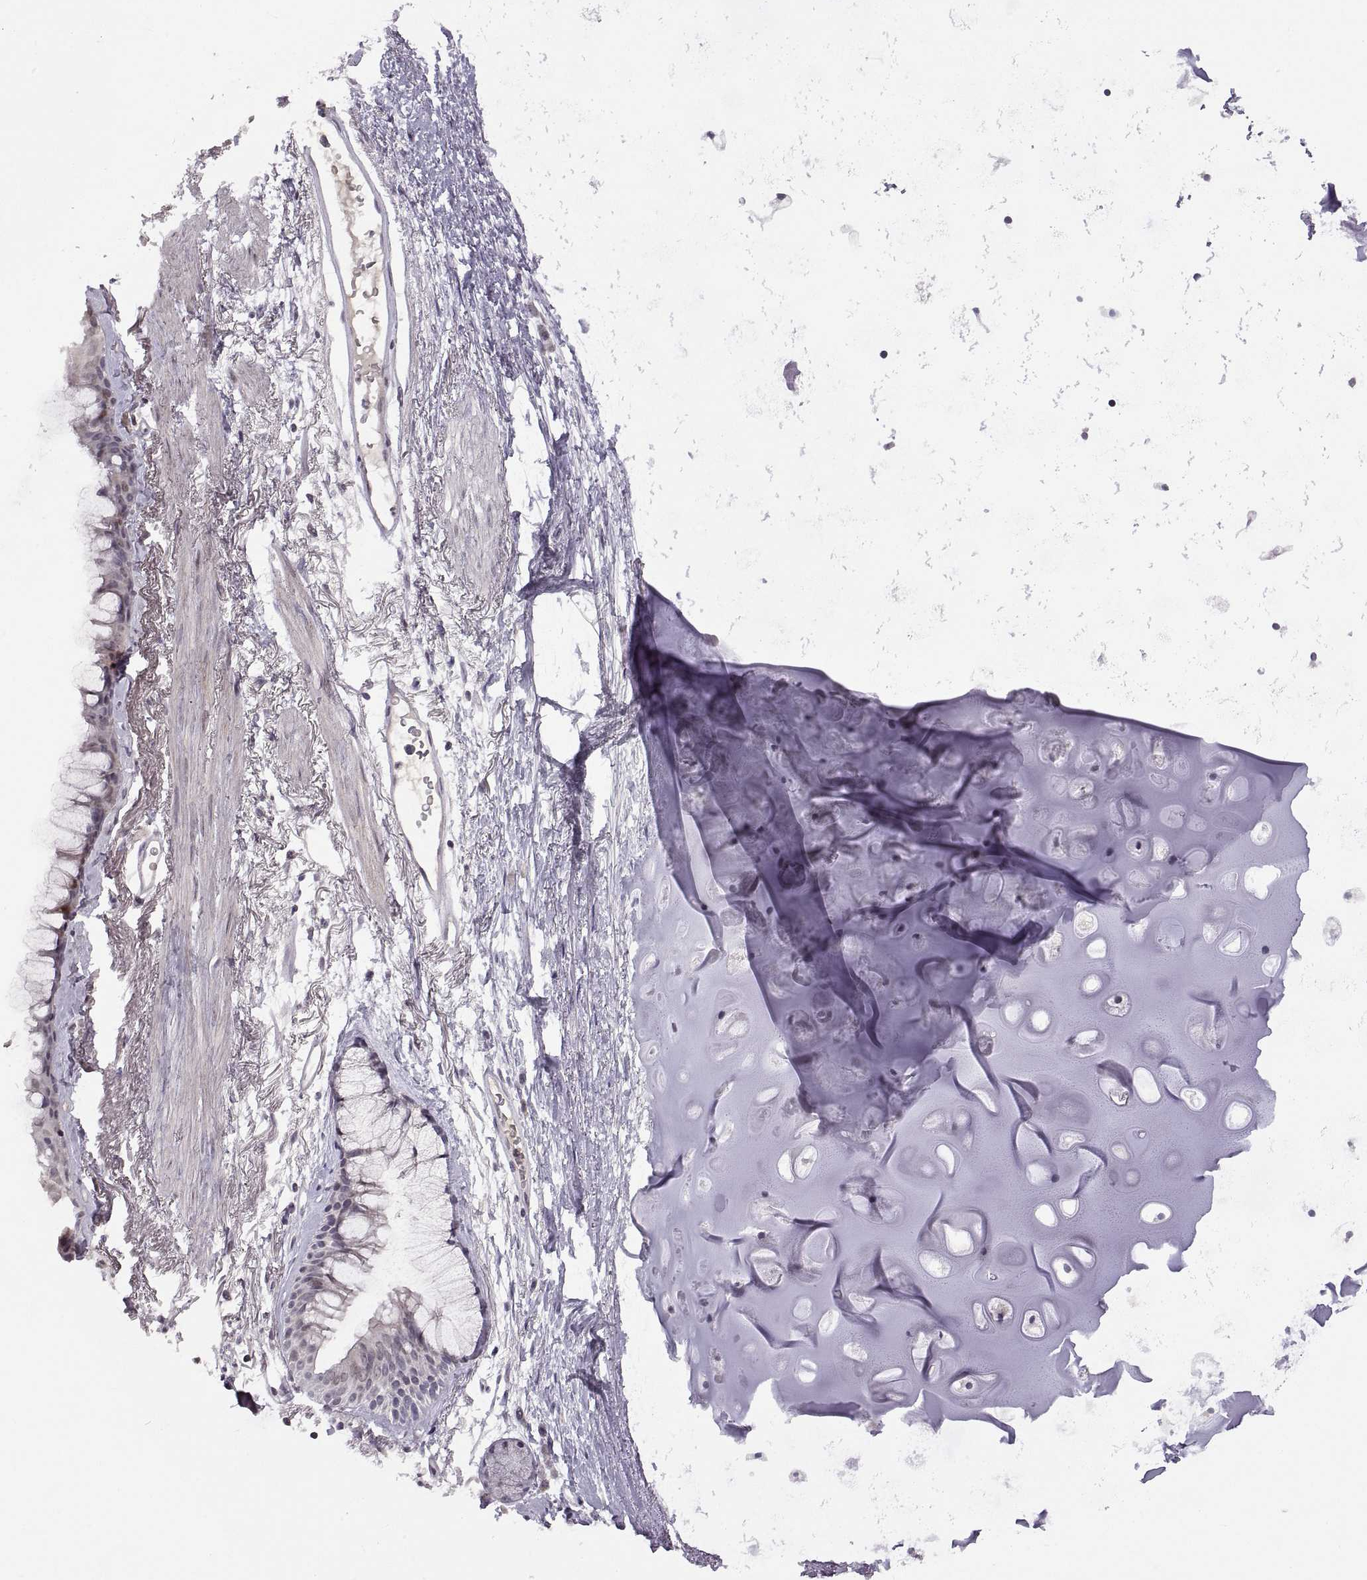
{"staining": {"intensity": "negative", "quantity": "none", "location": "none"}, "tissue": "bronchus", "cell_type": "Respiratory epithelial cells", "image_type": "normal", "snomed": [{"axis": "morphology", "description": "Normal tissue, NOS"}, {"axis": "morphology", "description": "Squamous cell carcinoma, NOS"}, {"axis": "topography", "description": "Cartilage tissue"}, {"axis": "topography", "description": "Bronchus"}], "caption": "Photomicrograph shows no protein positivity in respiratory epithelial cells of normal bronchus. (Brightfield microscopy of DAB IHC at high magnification).", "gene": "NEK2", "patient": {"sex": "male", "age": 72}}